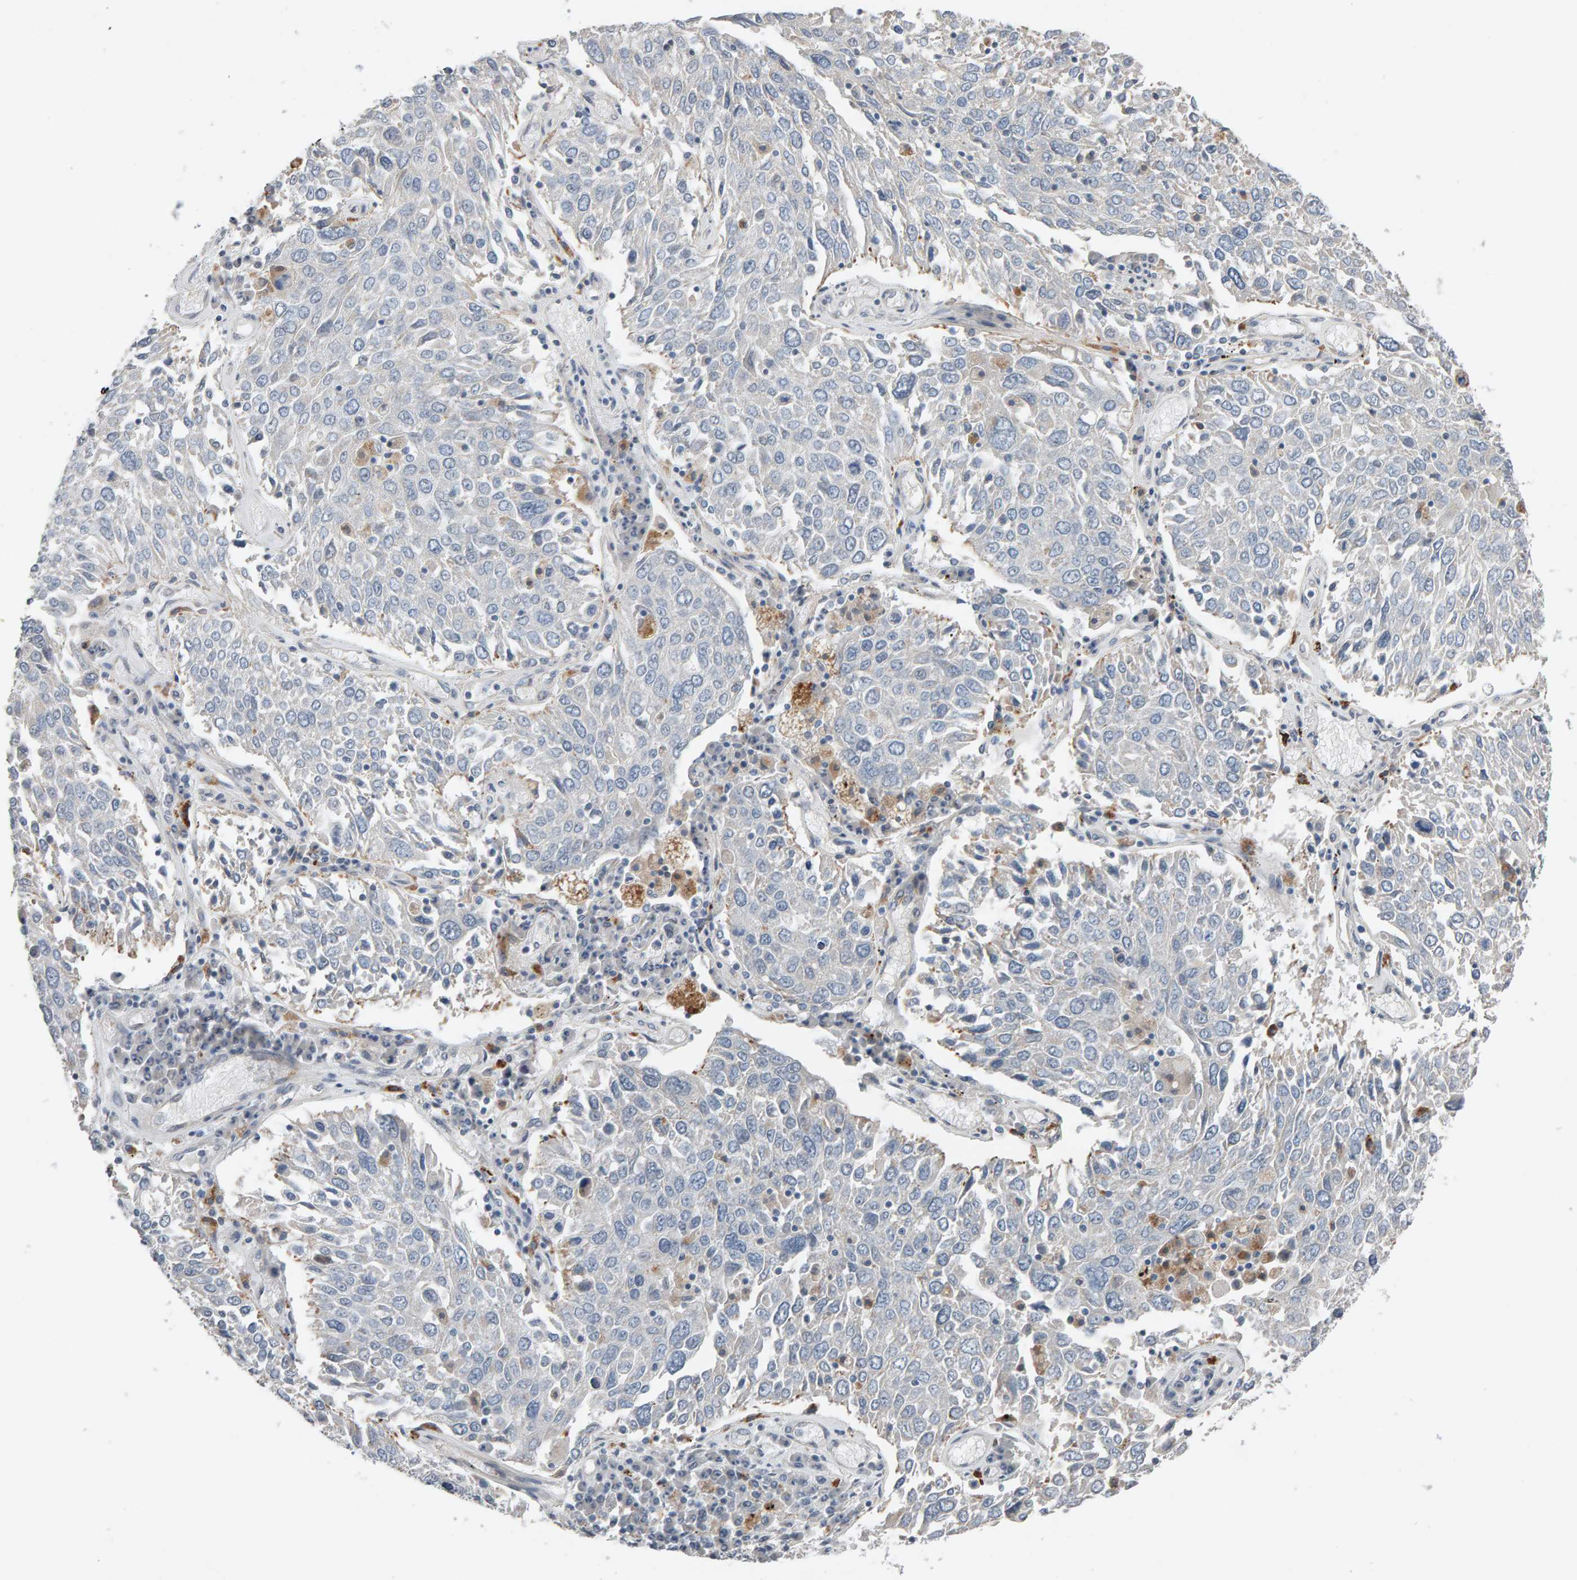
{"staining": {"intensity": "negative", "quantity": "none", "location": "none"}, "tissue": "lung cancer", "cell_type": "Tumor cells", "image_type": "cancer", "snomed": [{"axis": "morphology", "description": "Squamous cell carcinoma, NOS"}, {"axis": "topography", "description": "Lung"}], "caption": "There is no significant expression in tumor cells of lung cancer.", "gene": "IPPK", "patient": {"sex": "male", "age": 65}}